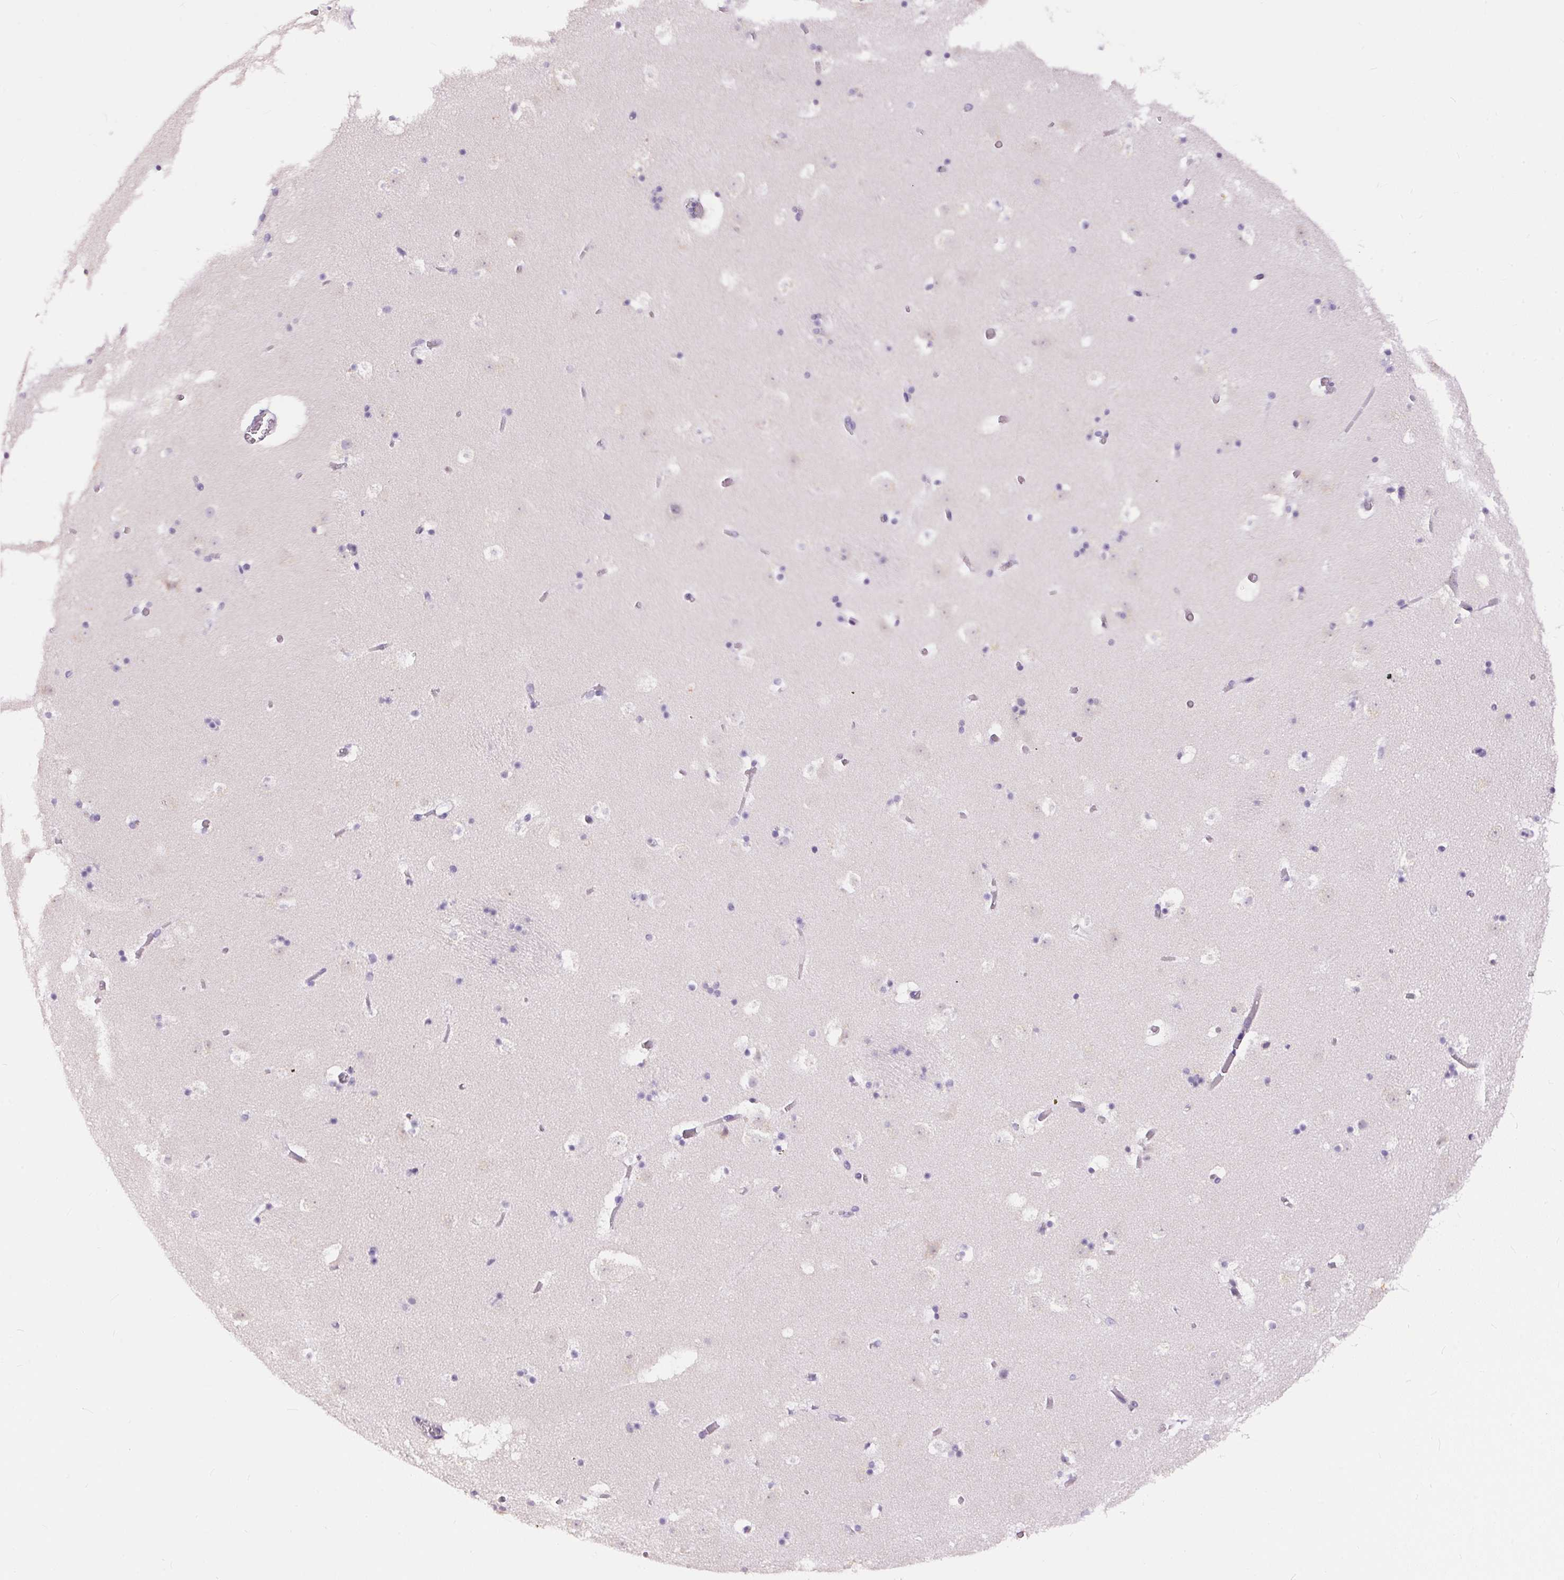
{"staining": {"intensity": "weak", "quantity": "<25%", "location": "cytoplasmic/membranous"}, "tissue": "caudate", "cell_type": "Glial cells", "image_type": "normal", "snomed": [{"axis": "morphology", "description": "Normal tissue, NOS"}, {"axis": "topography", "description": "Lateral ventricle wall"}], "caption": "IHC histopathology image of benign human caudate stained for a protein (brown), which demonstrates no staining in glial cells.", "gene": "PNLIPRP3", "patient": {"sex": "female", "age": 42}}